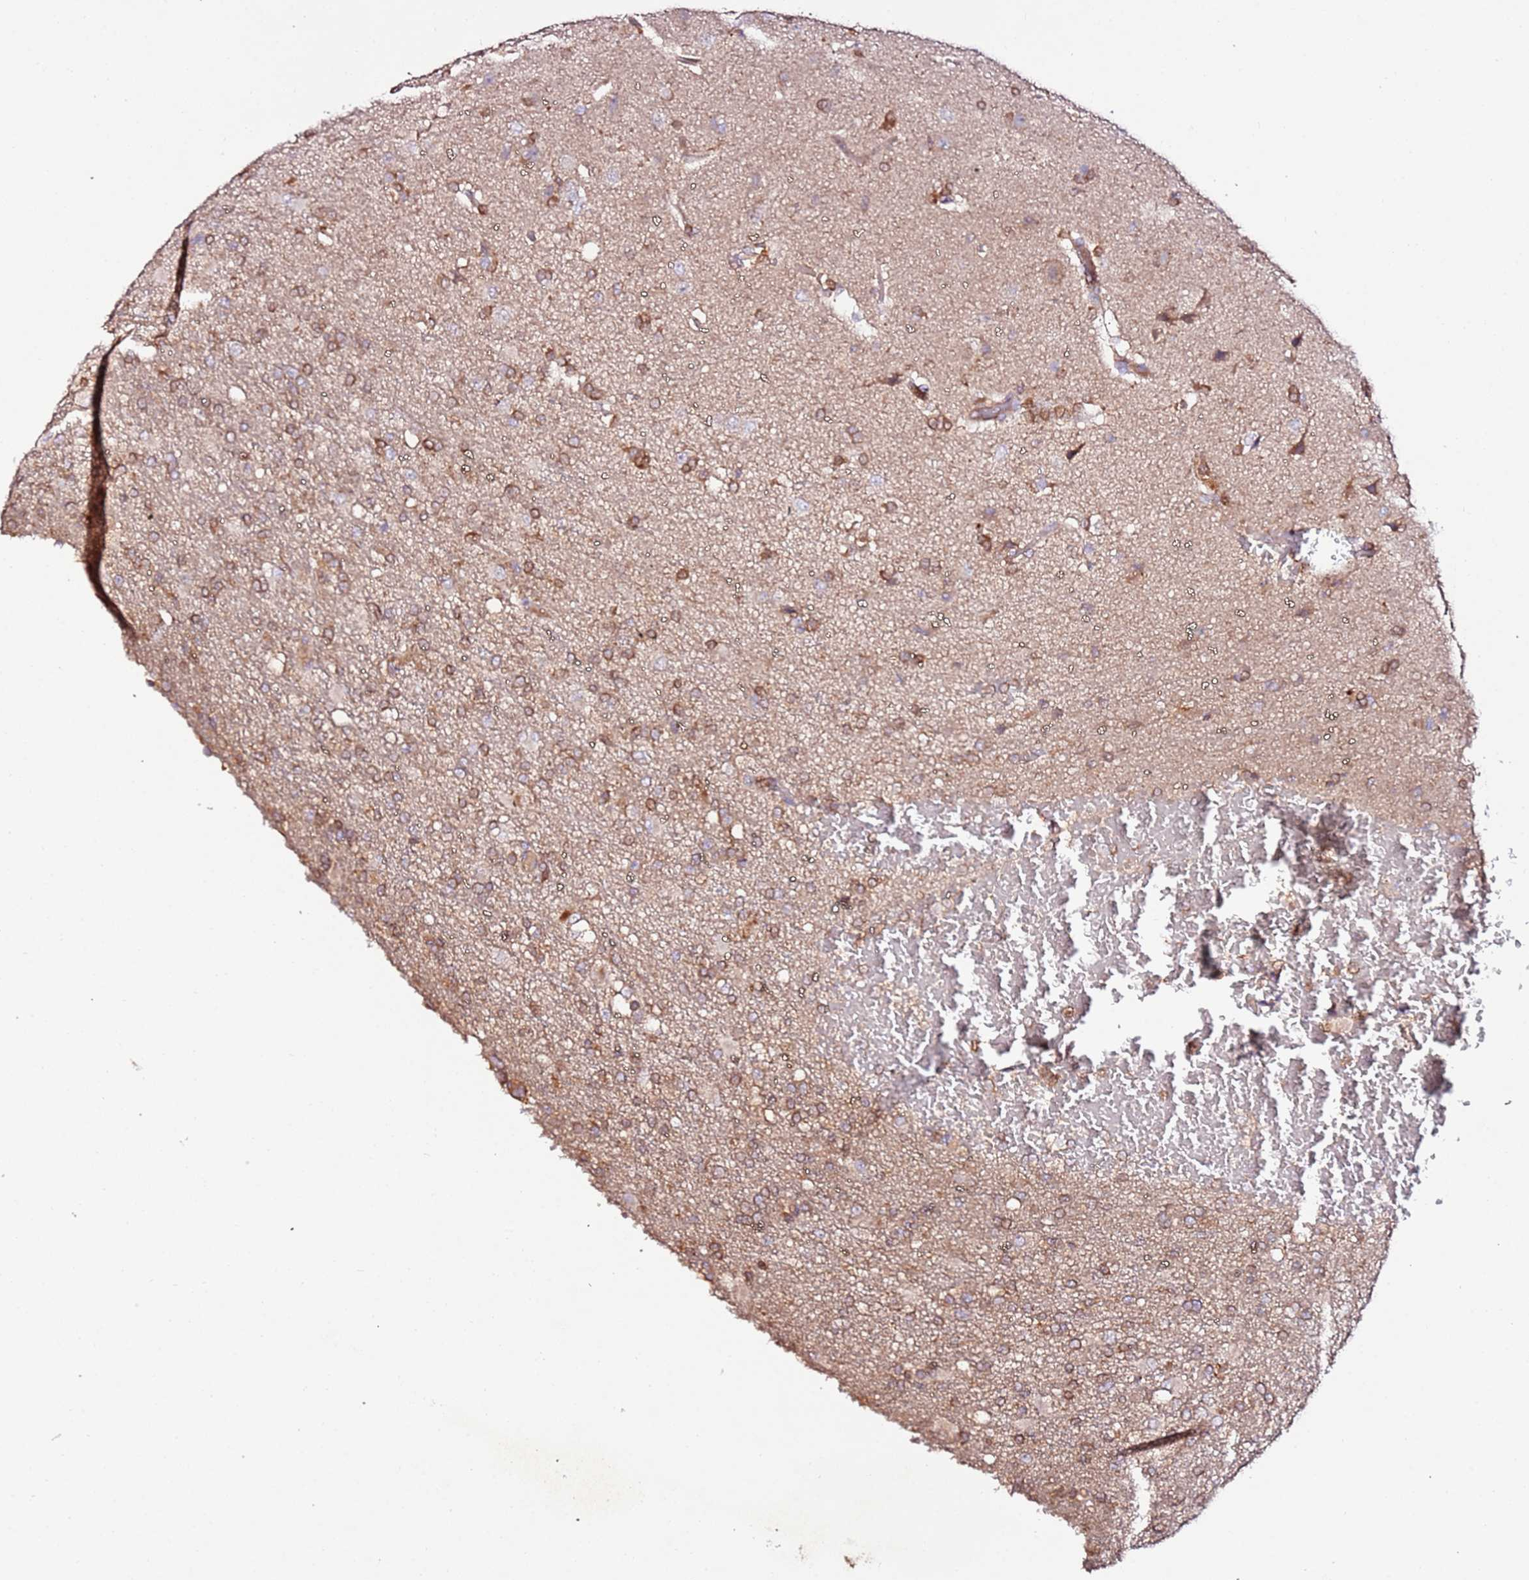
{"staining": {"intensity": "moderate", "quantity": "25%-75%", "location": "cytoplasmic/membranous"}, "tissue": "glioma", "cell_type": "Tumor cells", "image_type": "cancer", "snomed": [{"axis": "morphology", "description": "Glioma, malignant, High grade"}, {"axis": "topography", "description": "Brain"}], "caption": "Tumor cells exhibit medium levels of moderate cytoplasmic/membranous positivity in about 25%-75% of cells in human malignant high-grade glioma.", "gene": "FLVCR1", "patient": {"sex": "female", "age": 74}}